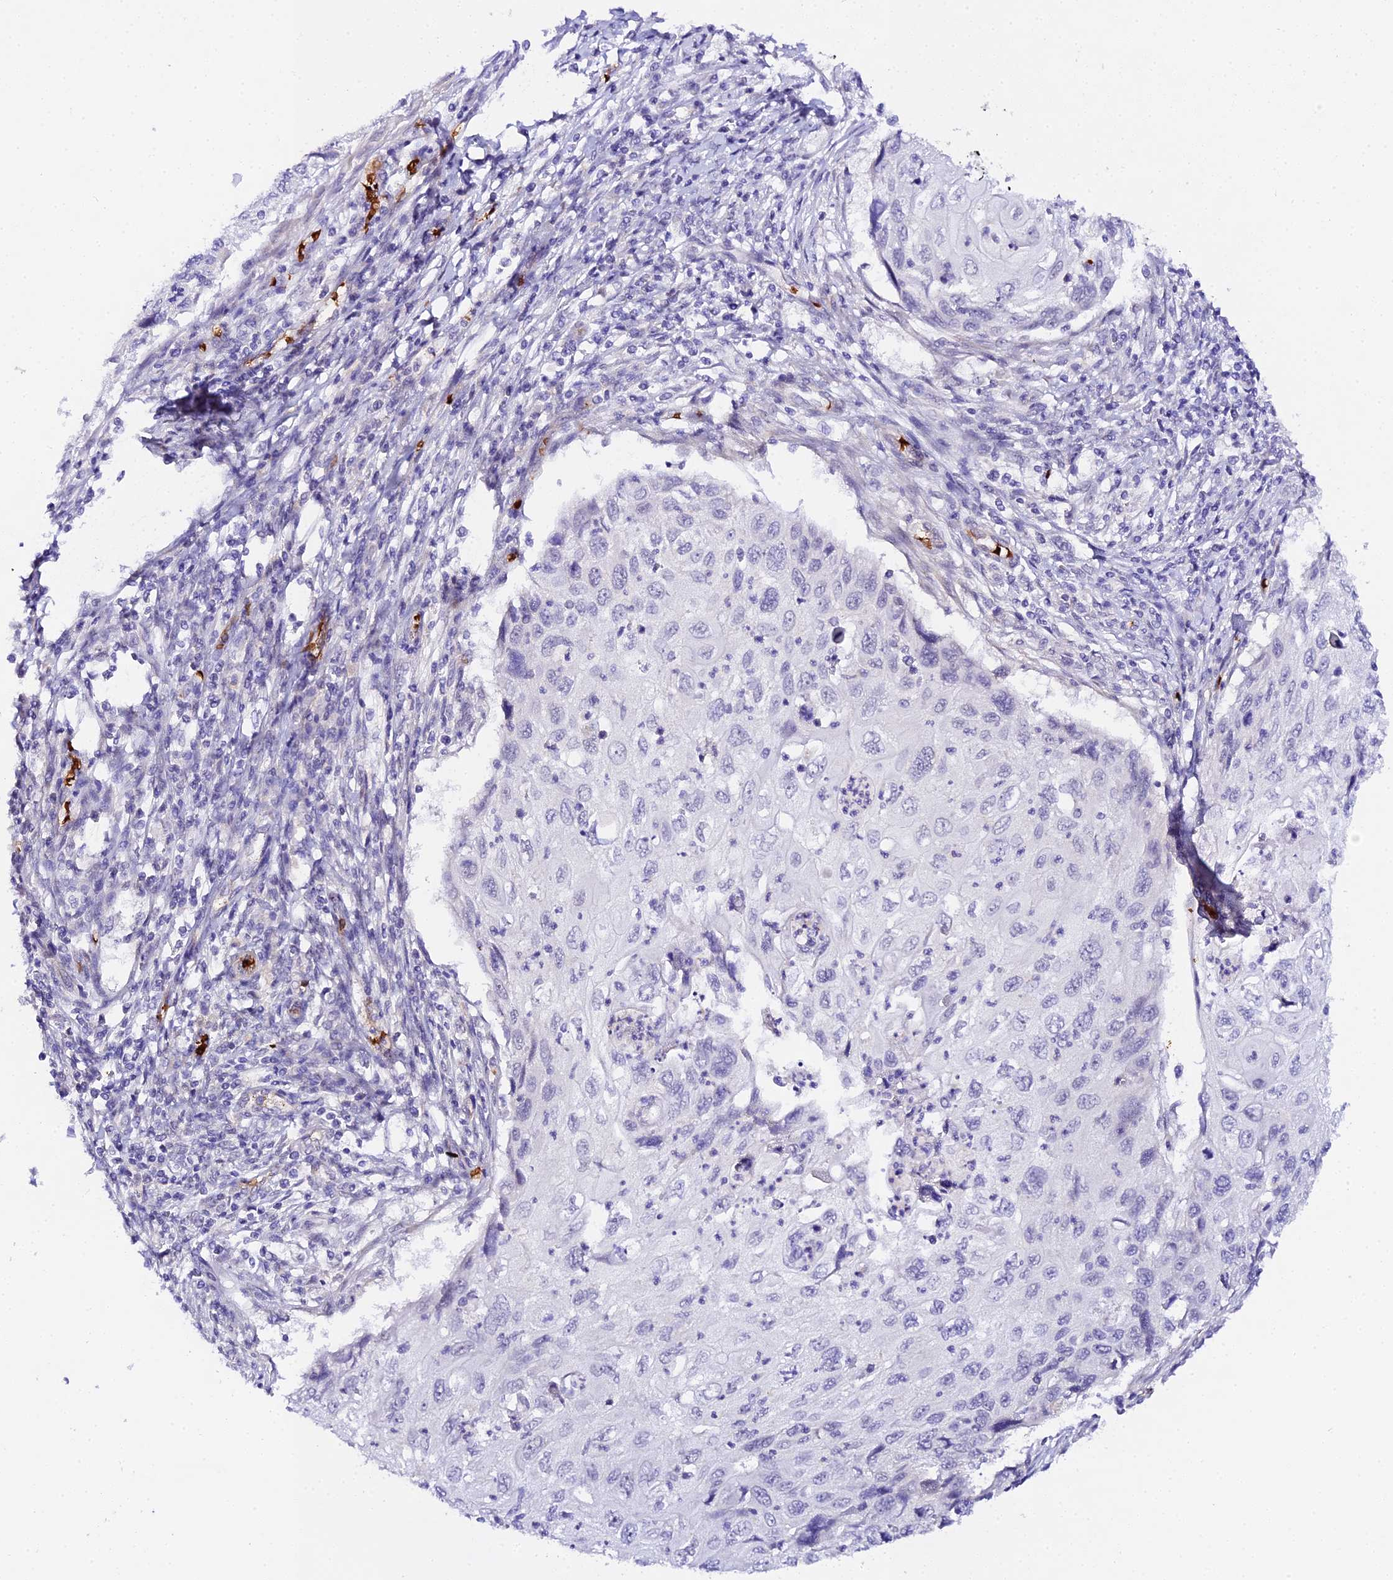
{"staining": {"intensity": "negative", "quantity": "none", "location": "none"}, "tissue": "cervical cancer", "cell_type": "Tumor cells", "image_type": "cancer", "snomed": [{"axis": "morphology", "description": "Squamous cell carcinoma, NOS"}, {"axis": "topography", "description": "Cervix"}], "caption": "Tumor cells are negative for brown protein staining in cervical squamous cell carcinoma. The staining is performed using DAB brown chromogen with nuclei counter-stained in using hematoxylin.", "gene": "CFAP45", "patient": {"sex": "female", "age": 70}}